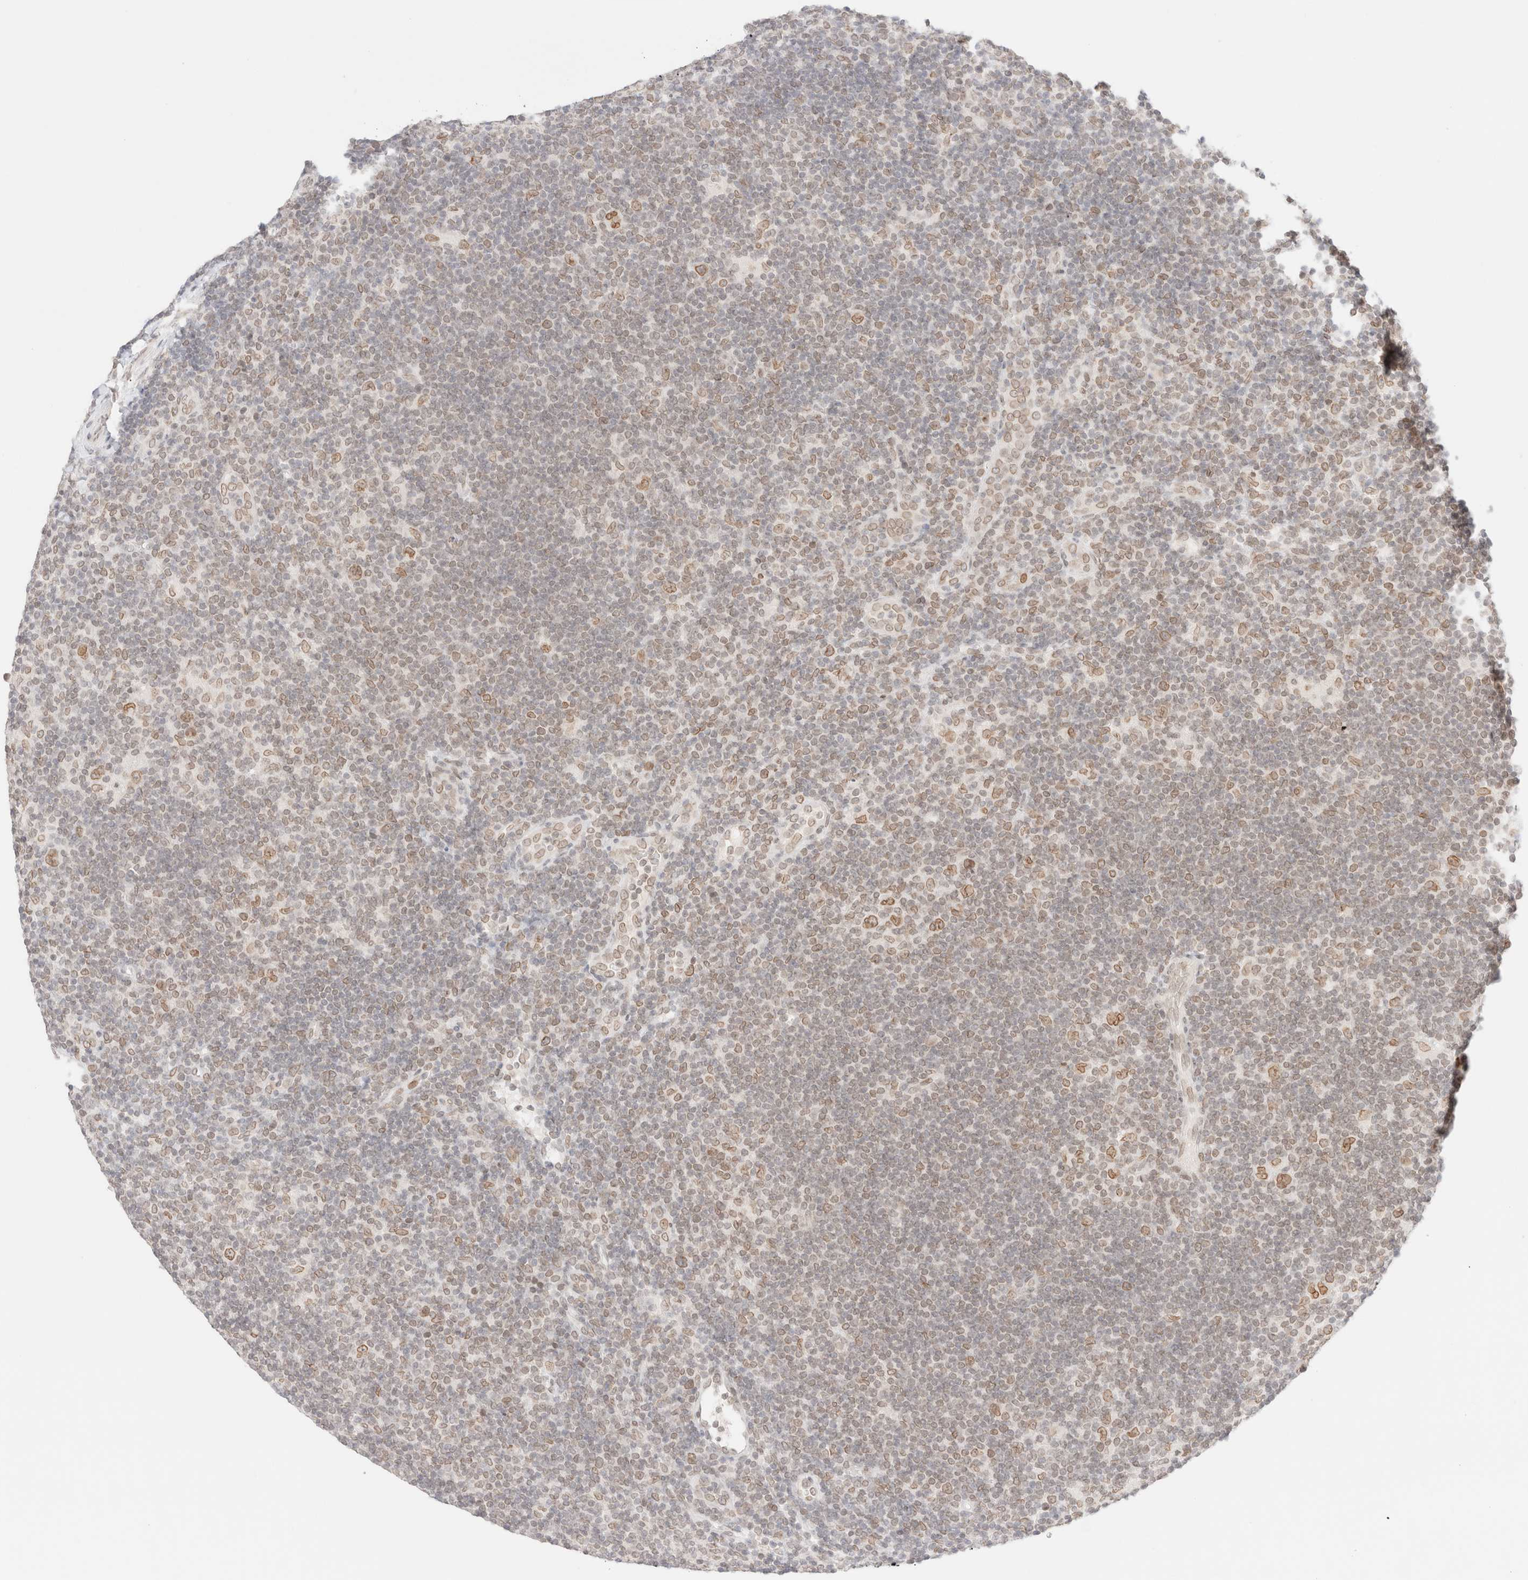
{"staining": {"intensity": "weak", "quantity": ">75%", "location": "cytoplasmic/membranous,nuclear"}, "tissue": "lymphoma", "cell_type": "Tumor cells", "image_type": "cancer", "snomed": [{"axis": "morphology", "description": "Hodgkin's disease, NOS"}, {"axis": "topography", "description": "Lymph node"}], "caption": "High-power microscopy captured an immunohistochemistry (IHC) image of Hodgkin's disease, revealing weak cytoplasmic/membranous and nuclear staining in approximately >75% of tumor cells.", "gene": "ZNF770", "patient": {"sex": "female", "age": 57}}